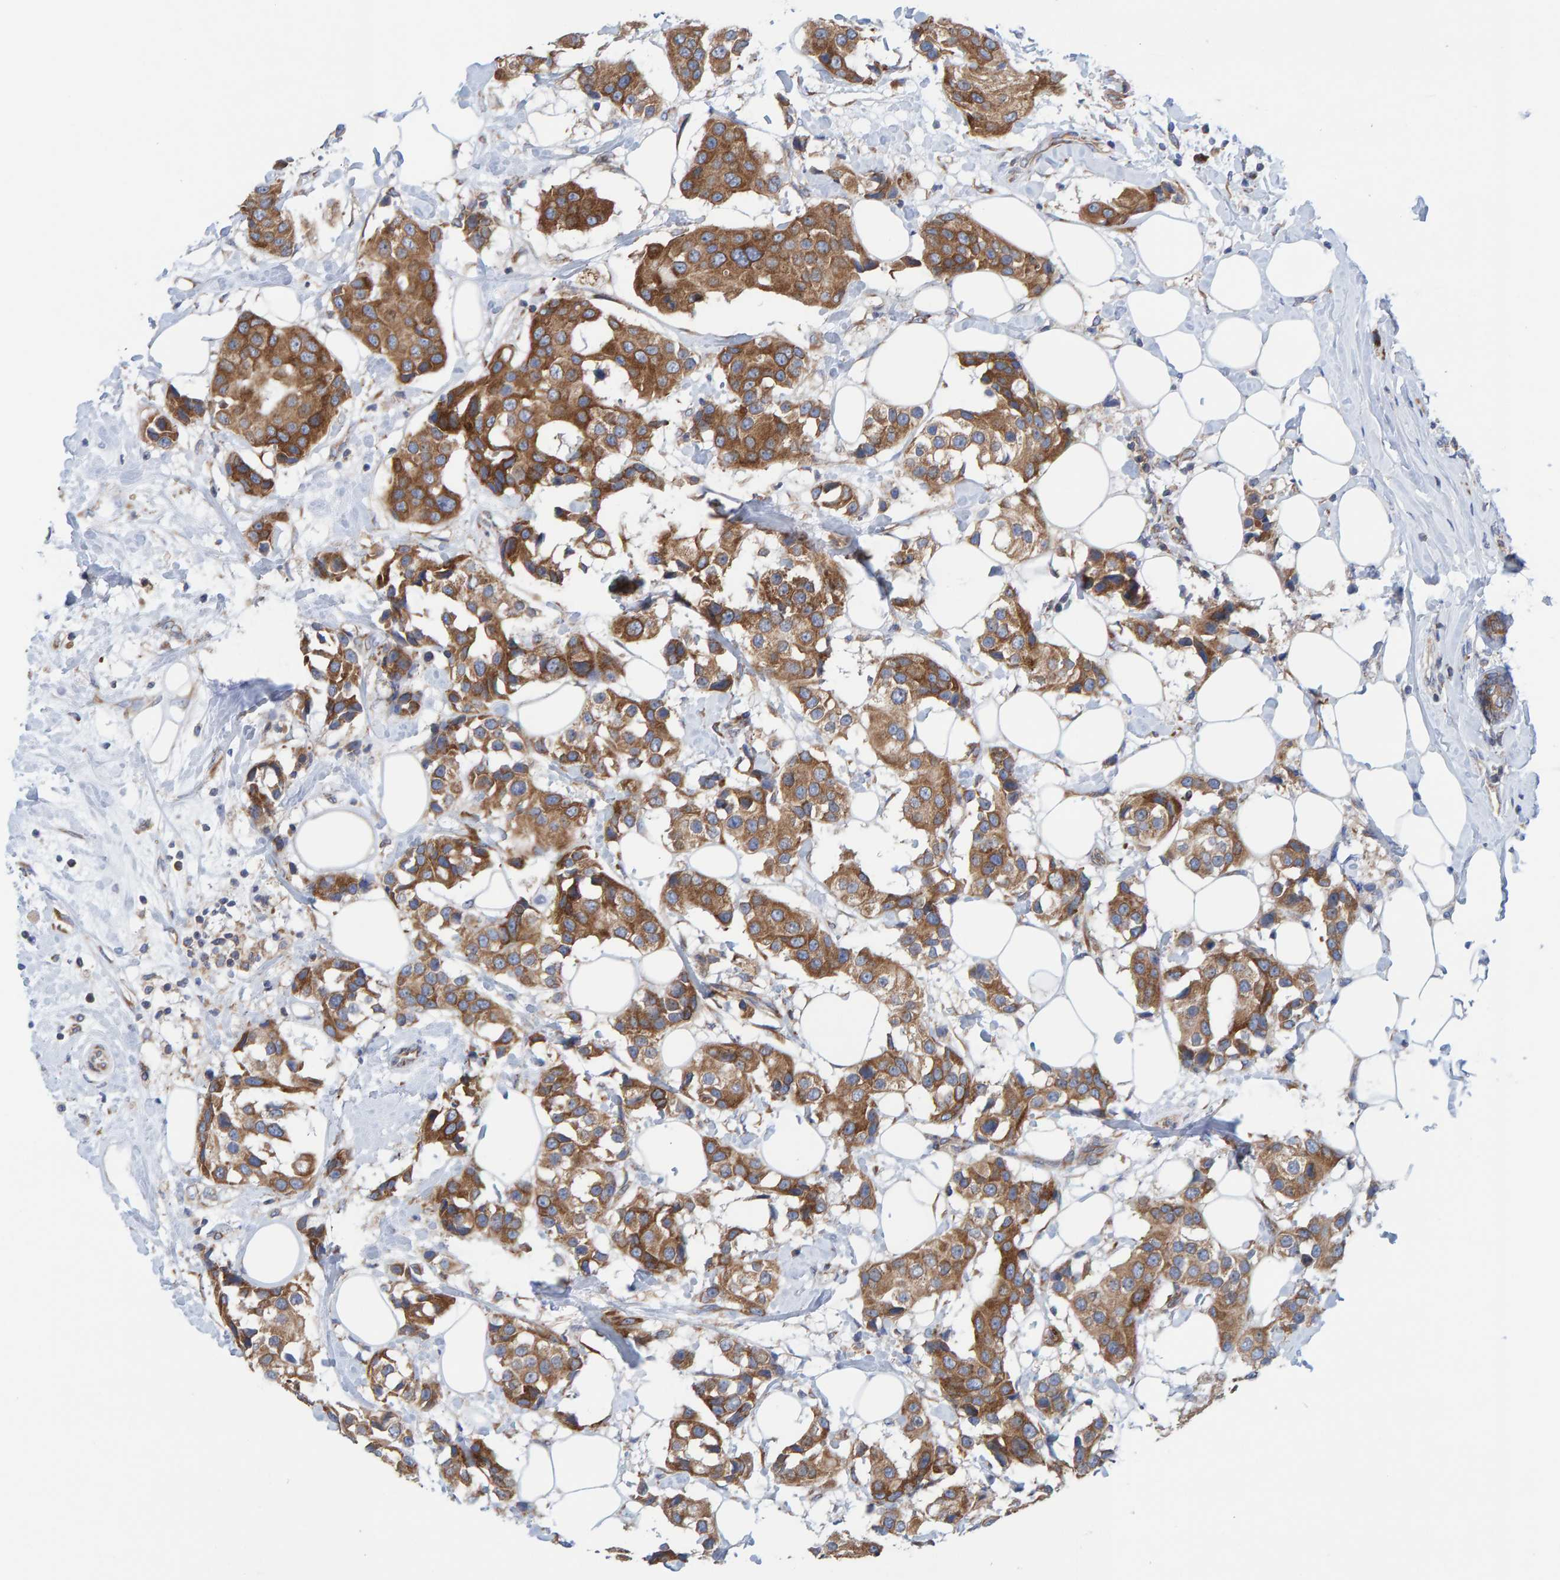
{"staining": {"intensity": "moderate", "quantity": ">75%", "location": "cytoplasmic/membranous"}, "tissue": "breast cancer", "cell_type": "Tumor cells", "image_type": "cancer", "snomed": [{"axis": "morphology", "description": "Normal tissue, NOS"}, {"axis": "morphology", "description": "Duct carcinoma"}, {"axis": "topography", "description": "Breast"}], "caption": "This photomicrograph shows immunohistochemistry staining of breast cancer, with medium moderate cytoplasmic/membranous positivity in about >75% of tumor cells.", "gene": "CDK5RAP3", "patient": {"sex": "female", "age": 39}}